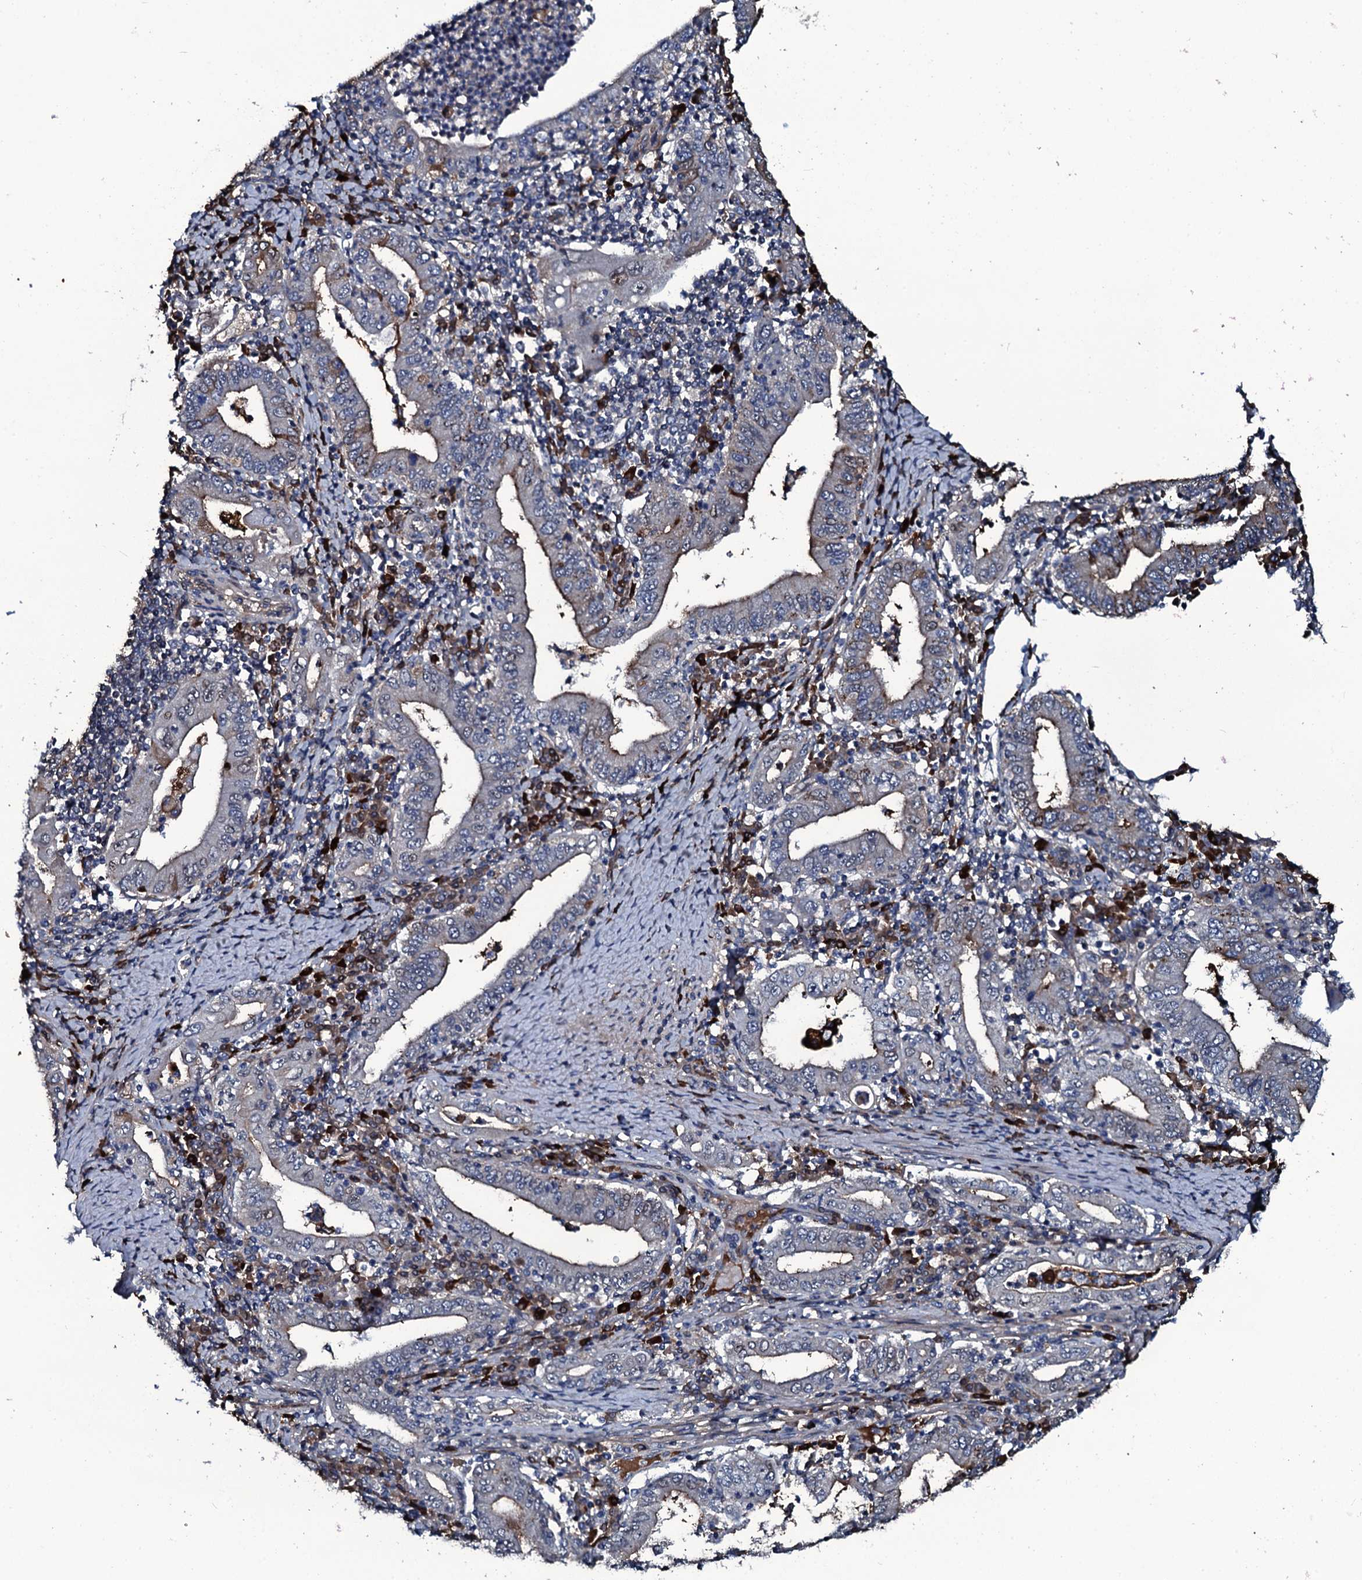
{"staining": {"intensity": "weak", "quantity": "<25%", "location": "cytoplasmic/membranous,nuclear"}, "tissue": "stomach cancer", "cell_type": "Tumor cells", "image_type": "cancer", "snomed": [{"axis": "morphology", "description": "Normal tissue, NOS"}, {"axis": "morphology", "description": "Adenocarcinoma, NOS"}, {"axis": "topography", "description": "Esophagus"}, {"axis": "topography", "description": "Stomach, upper"}, {"axis": "topography", "description": "Peripheral nerve tissue"}], "caption": "Immunohistochemistry (IHC) micrograph of human stomach cancer stained for a protein (brown), which shows no expression in tumor cells.", "gene": "LYG2", "patient": {"sex": "male", "age": 62}}